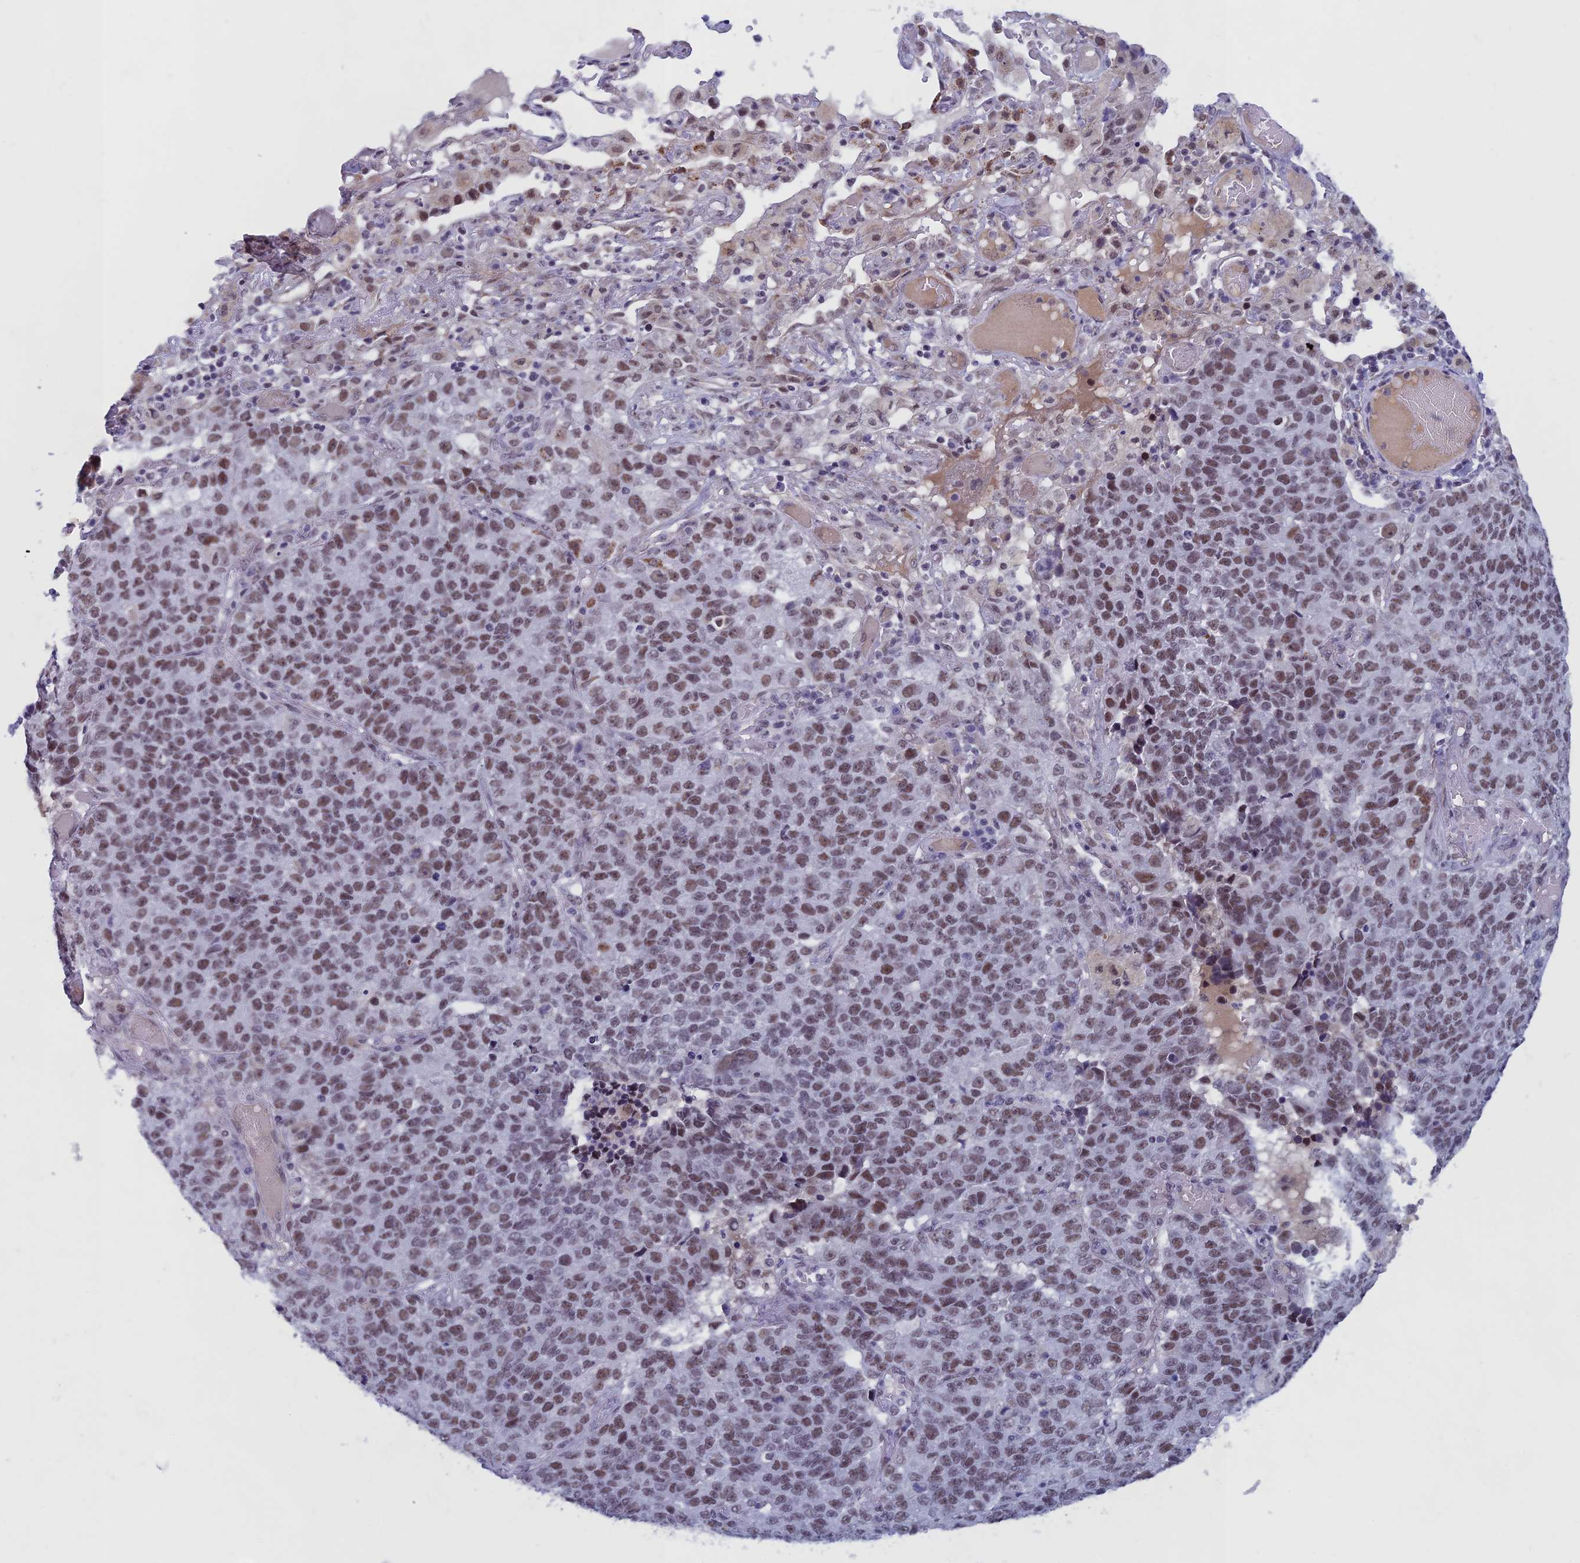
{"staining": {"intensity": "moderate", "quantity": ">75%", "location": "nuclear"}, "tissue": "lung cancer", "cell_type": "Tumor cells", "image_type": "cancer", "snomed": [{"axis": "morphology", "description": "Adenocarcinoma, NOS"}, {"axis": "topography", "description": "Lung"}], "caption": "A micrograph of adenocarcinoma (lung) stained for a protein reveals moderate nuclear brown staining in tumor cells.", "gene": "ASH2L", "patient": {"sex": "male", "age": 49}}